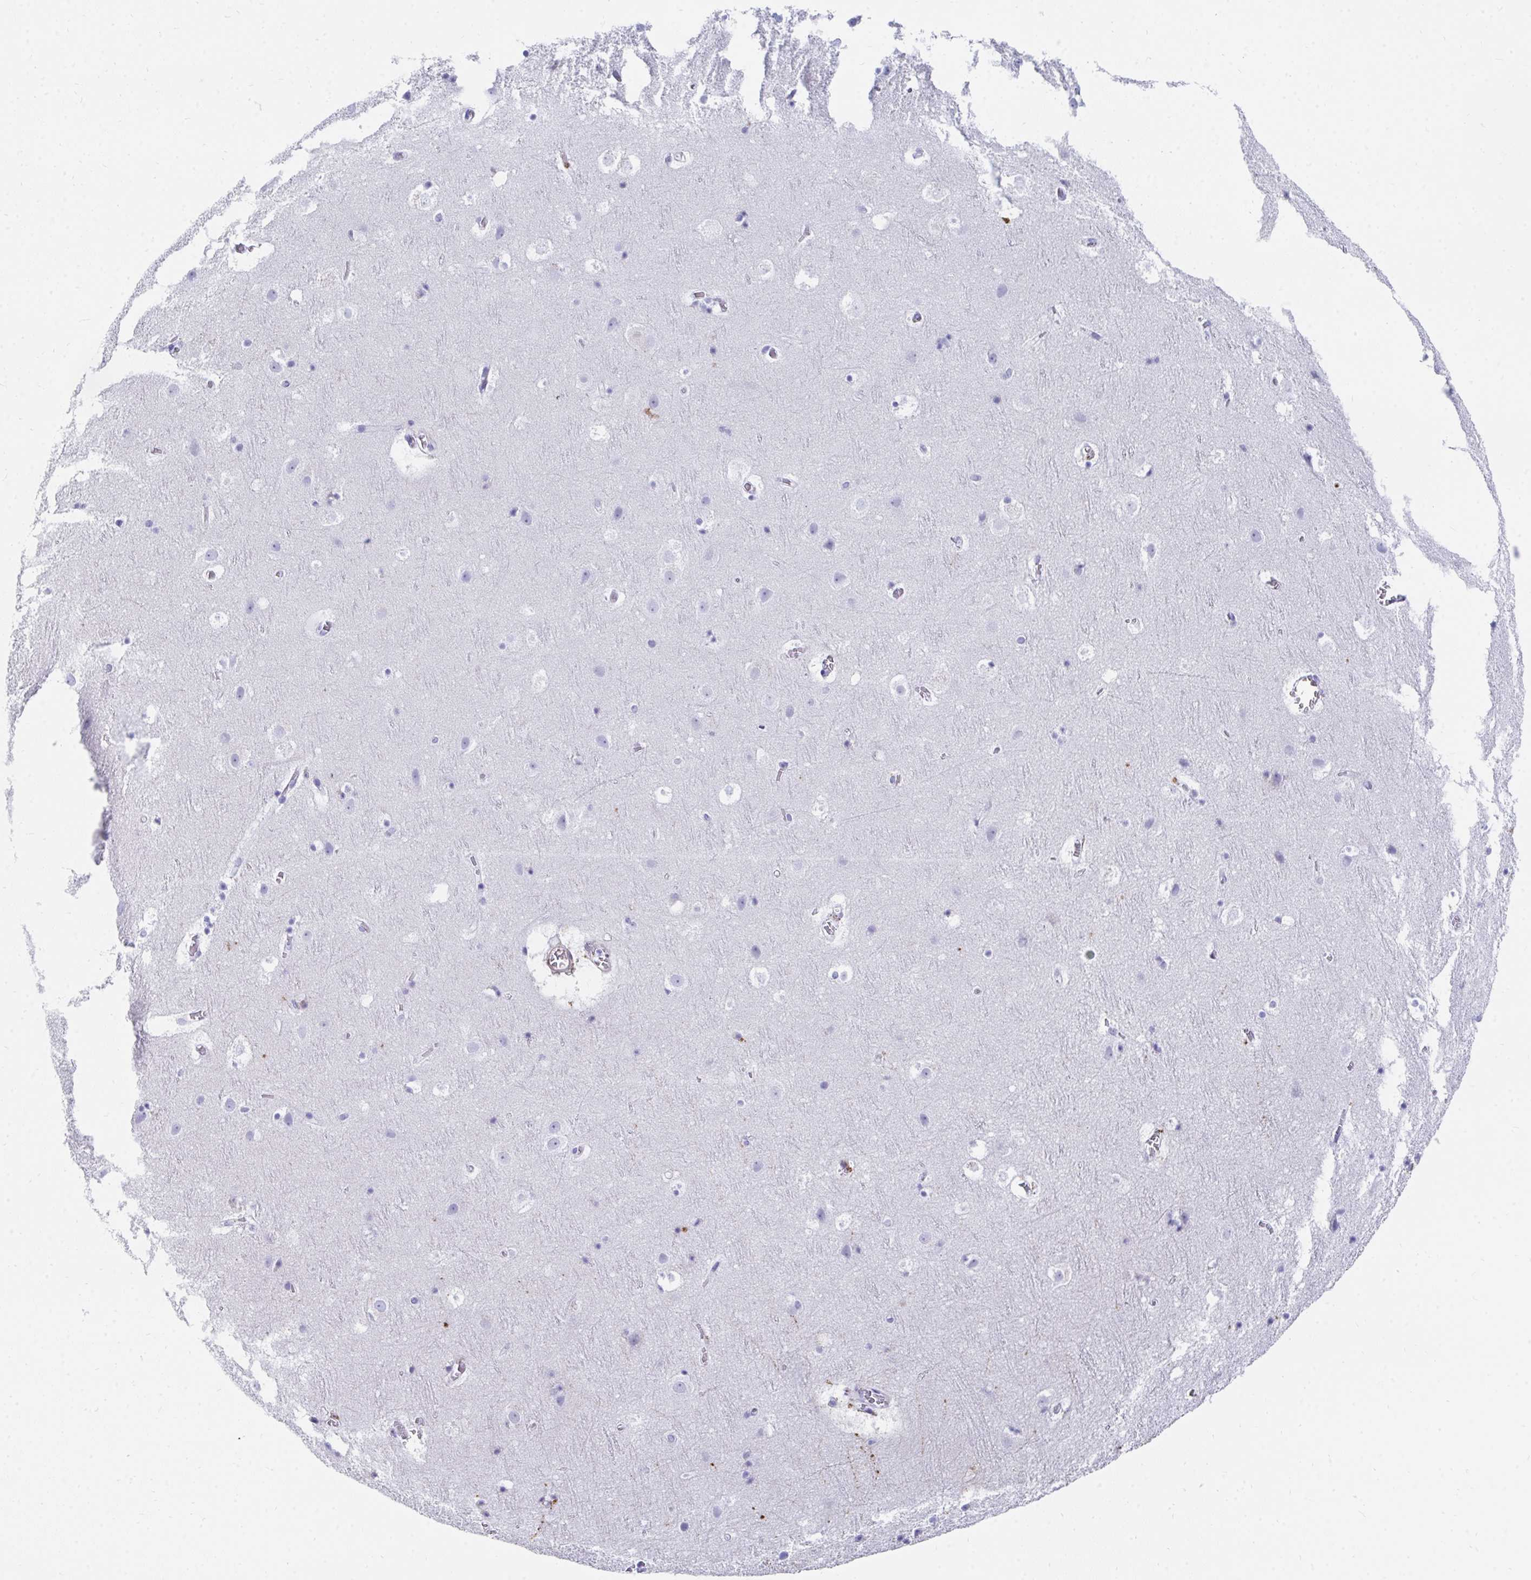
{"staining": {"intensity": "negative", "quantity": "none", "location": "none"}, "tissue": "cerebral cortex", "cell_type": "Endothelial cells", "image_type": "normal", "snomed": [{"axis": "morphology", "description": "Normal tissue, NOS"}, {"axis": "topography", "description": "Cerebral cortex"}], "caption": "DAB immunohistochemical staining of unremarkable human cerebral cortex exhibits no significant positivity in endothelial cells.", "gene": "CD7", "patient": {"sex": "female", "age": 42}}